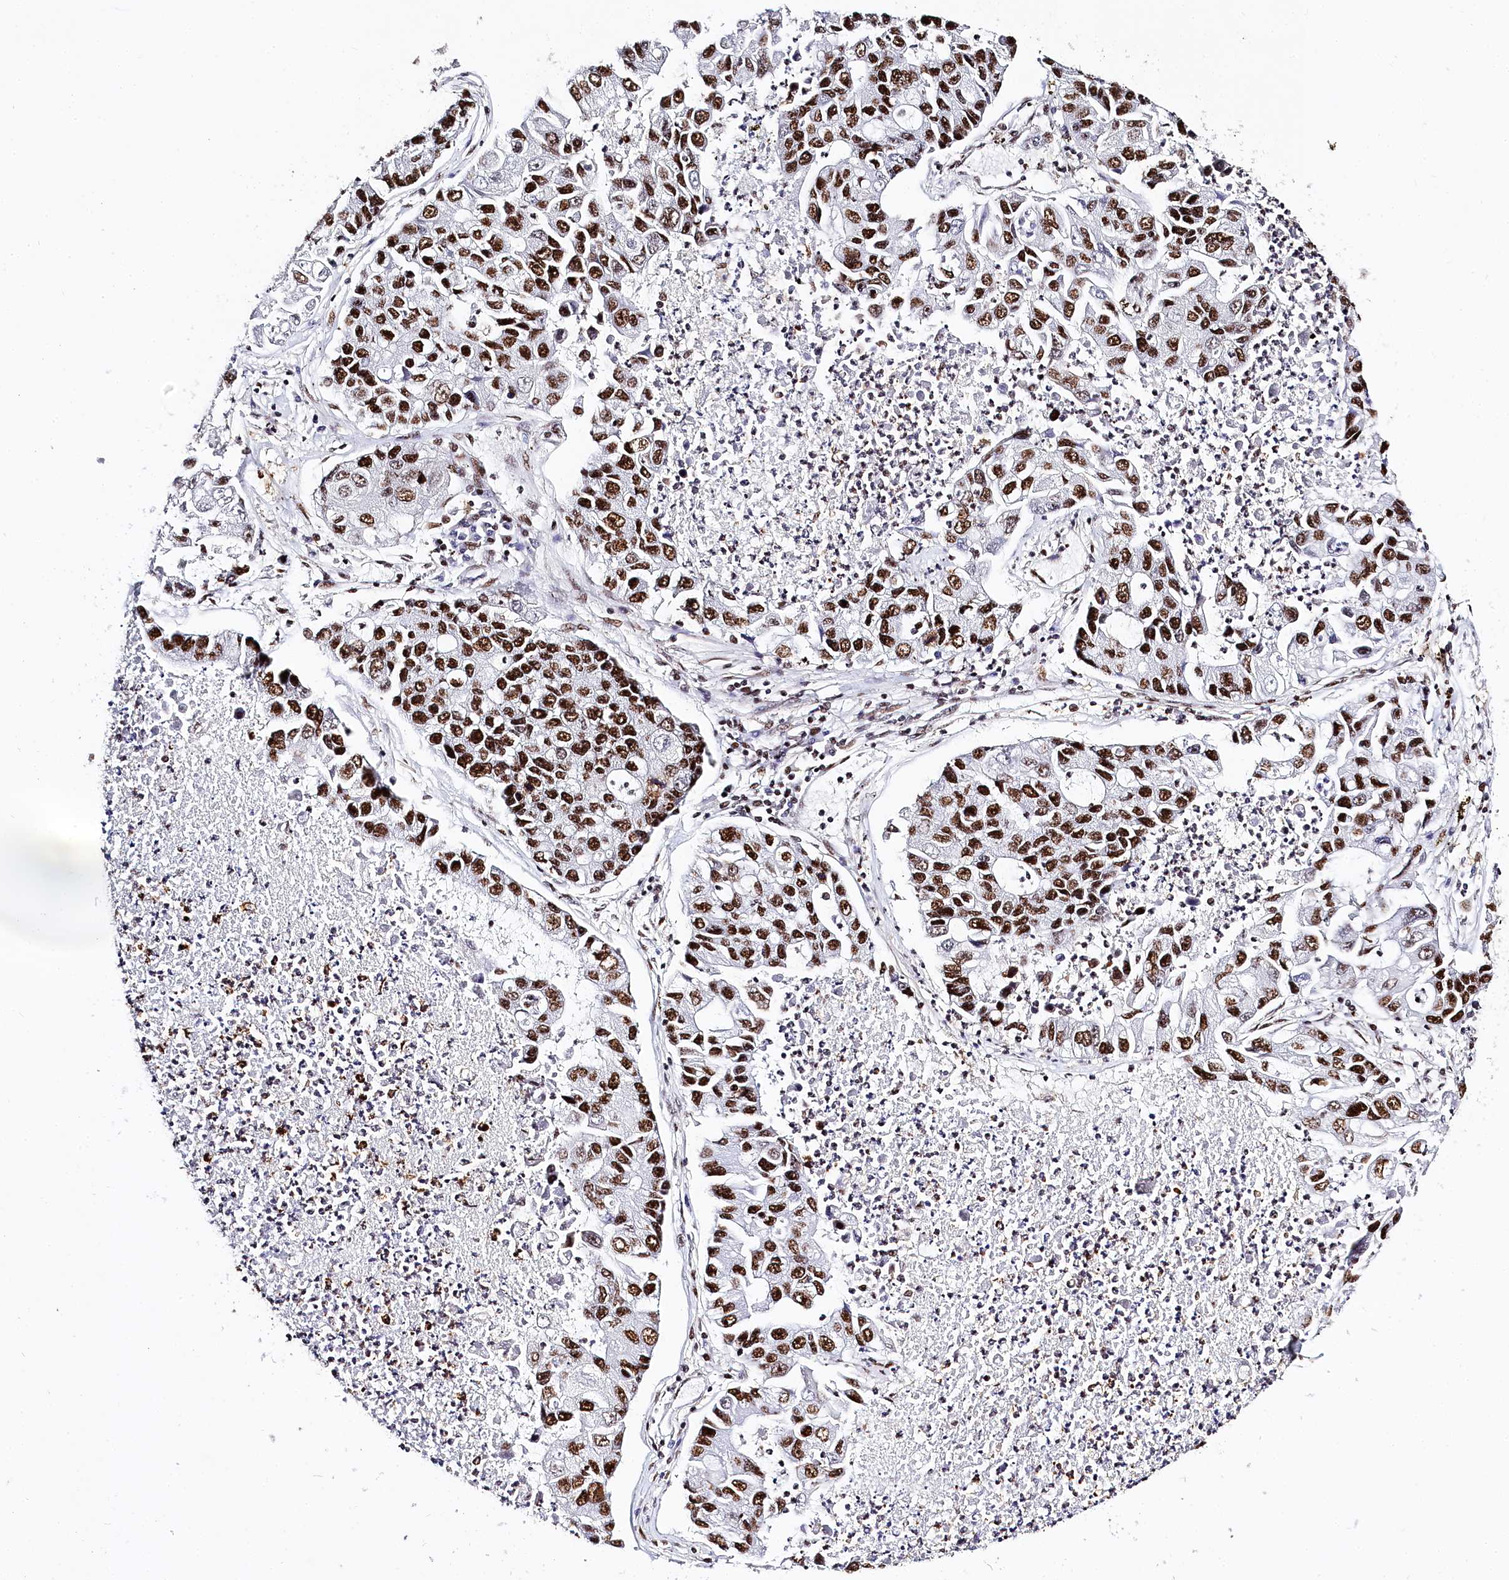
{"staining": {"intensity": "strong", "quantity": ">75%", "location": "nuclear"}, "tissue": "lung cancer", "cell_type": "Tumor cells", "image_type": "cancer", "snomed": [{"axis": "morphology", "description": "Adenocarcinoma, NOS"}, {"axis": "topography", "description": "Lung"}], "caption": "The micrograph exhibits a brown stain indicating the presence of a protein in the nuclear of tumor cells in lung cancer. (DAB (3,3'-diaminobenzidine) = brown stain, brightfield microscopy at high magnification).", "gene": "BARD1", "patient": {"sex": "female", "age": 51}}